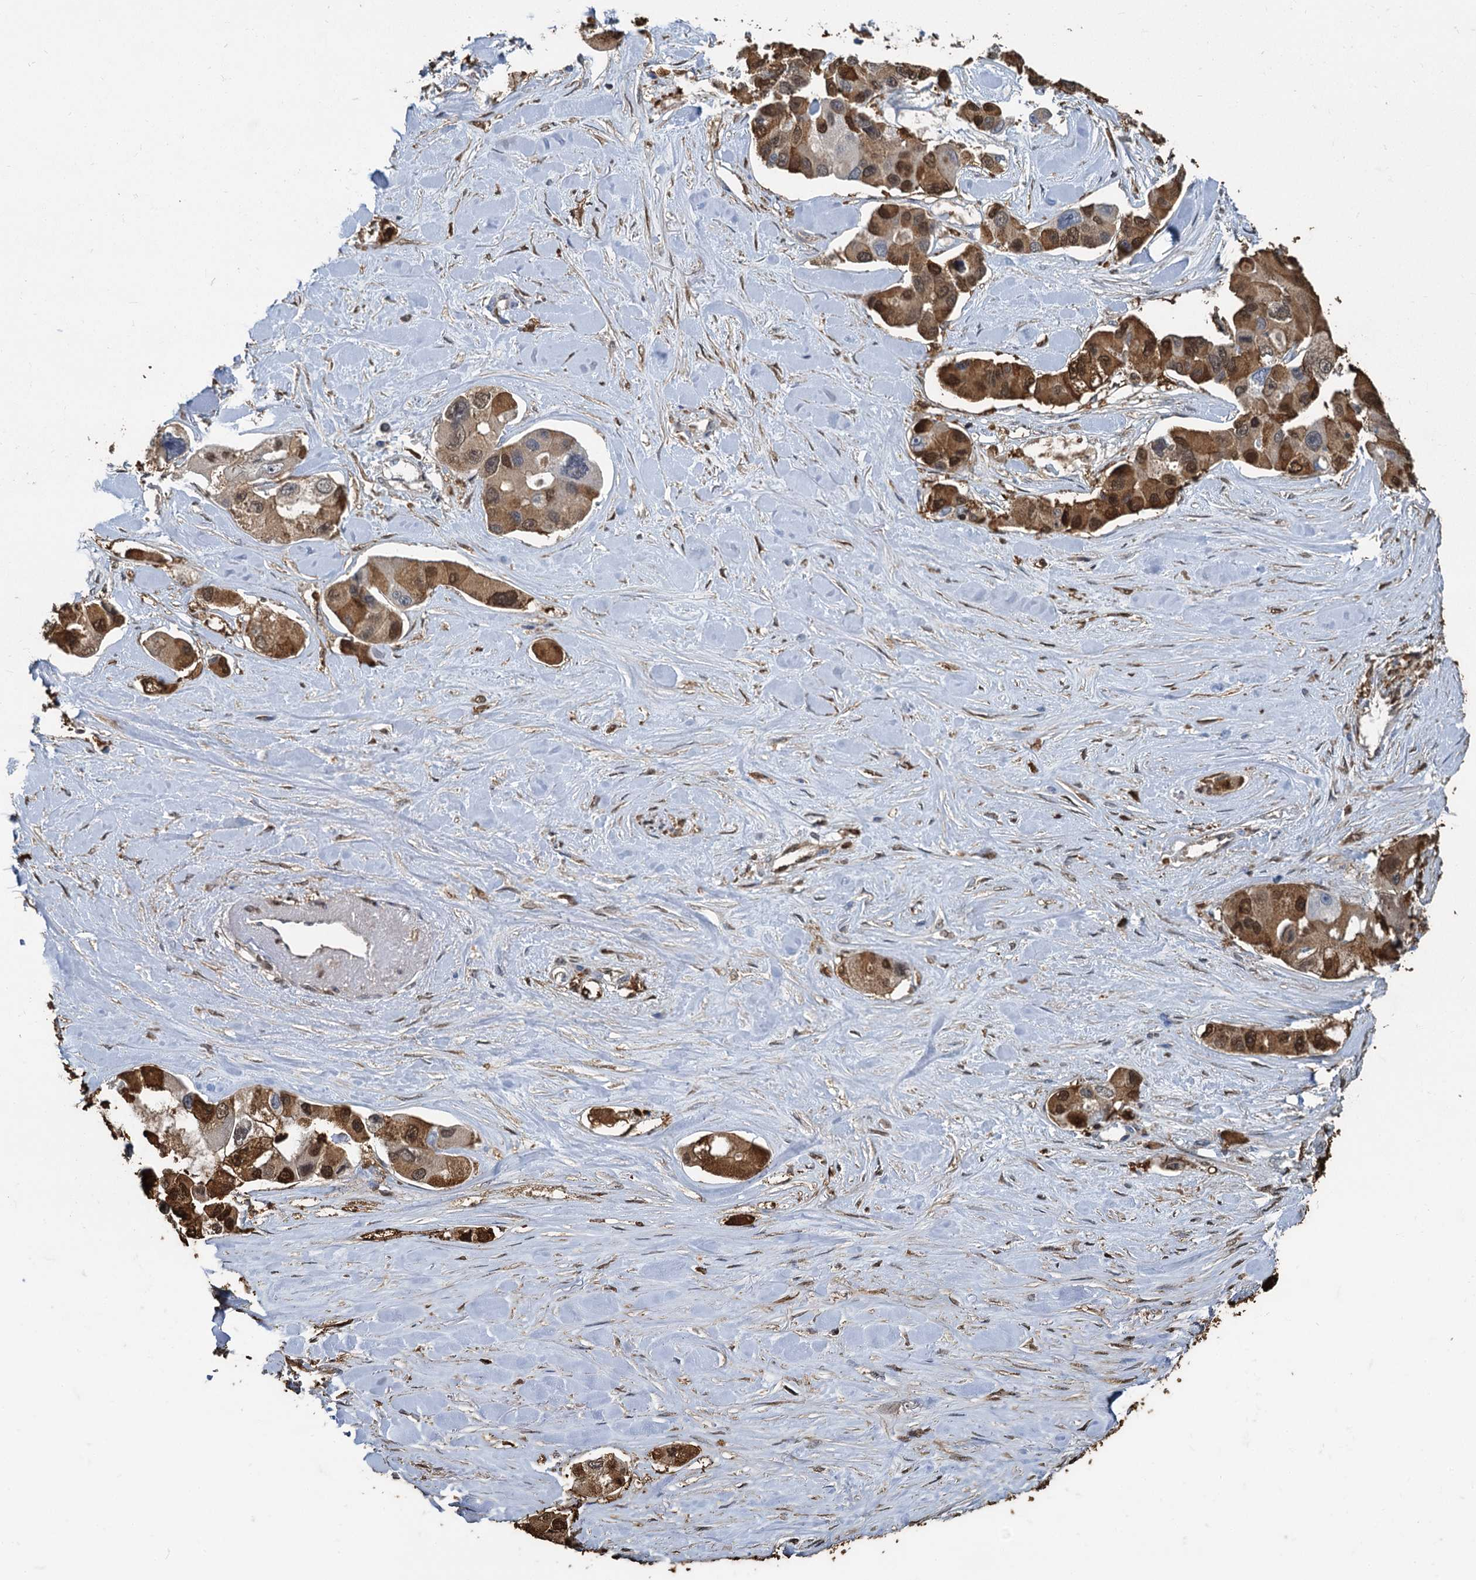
{"staining": {"intensity": "moderate", "quantity": ">75%", "location": "cytoplasmic/membranous,nuclear"}, "tissue": "lung cancer", "cell_type": "Tumor cells", "image_type": "cancer", "snomed": [{"axis": "morphology", "description": "Adenocarcinoma, NOS"}, {"axis": "topography", "description": "Lung"}], "caption": "The image reveals staining of lung cancer, revealing moderate cytoplasmic/membranous and nuclear protein positivity (brown color) within tumor cells.", "gene": "S100A6", "patient": {"sex": "female", "age": 54}}